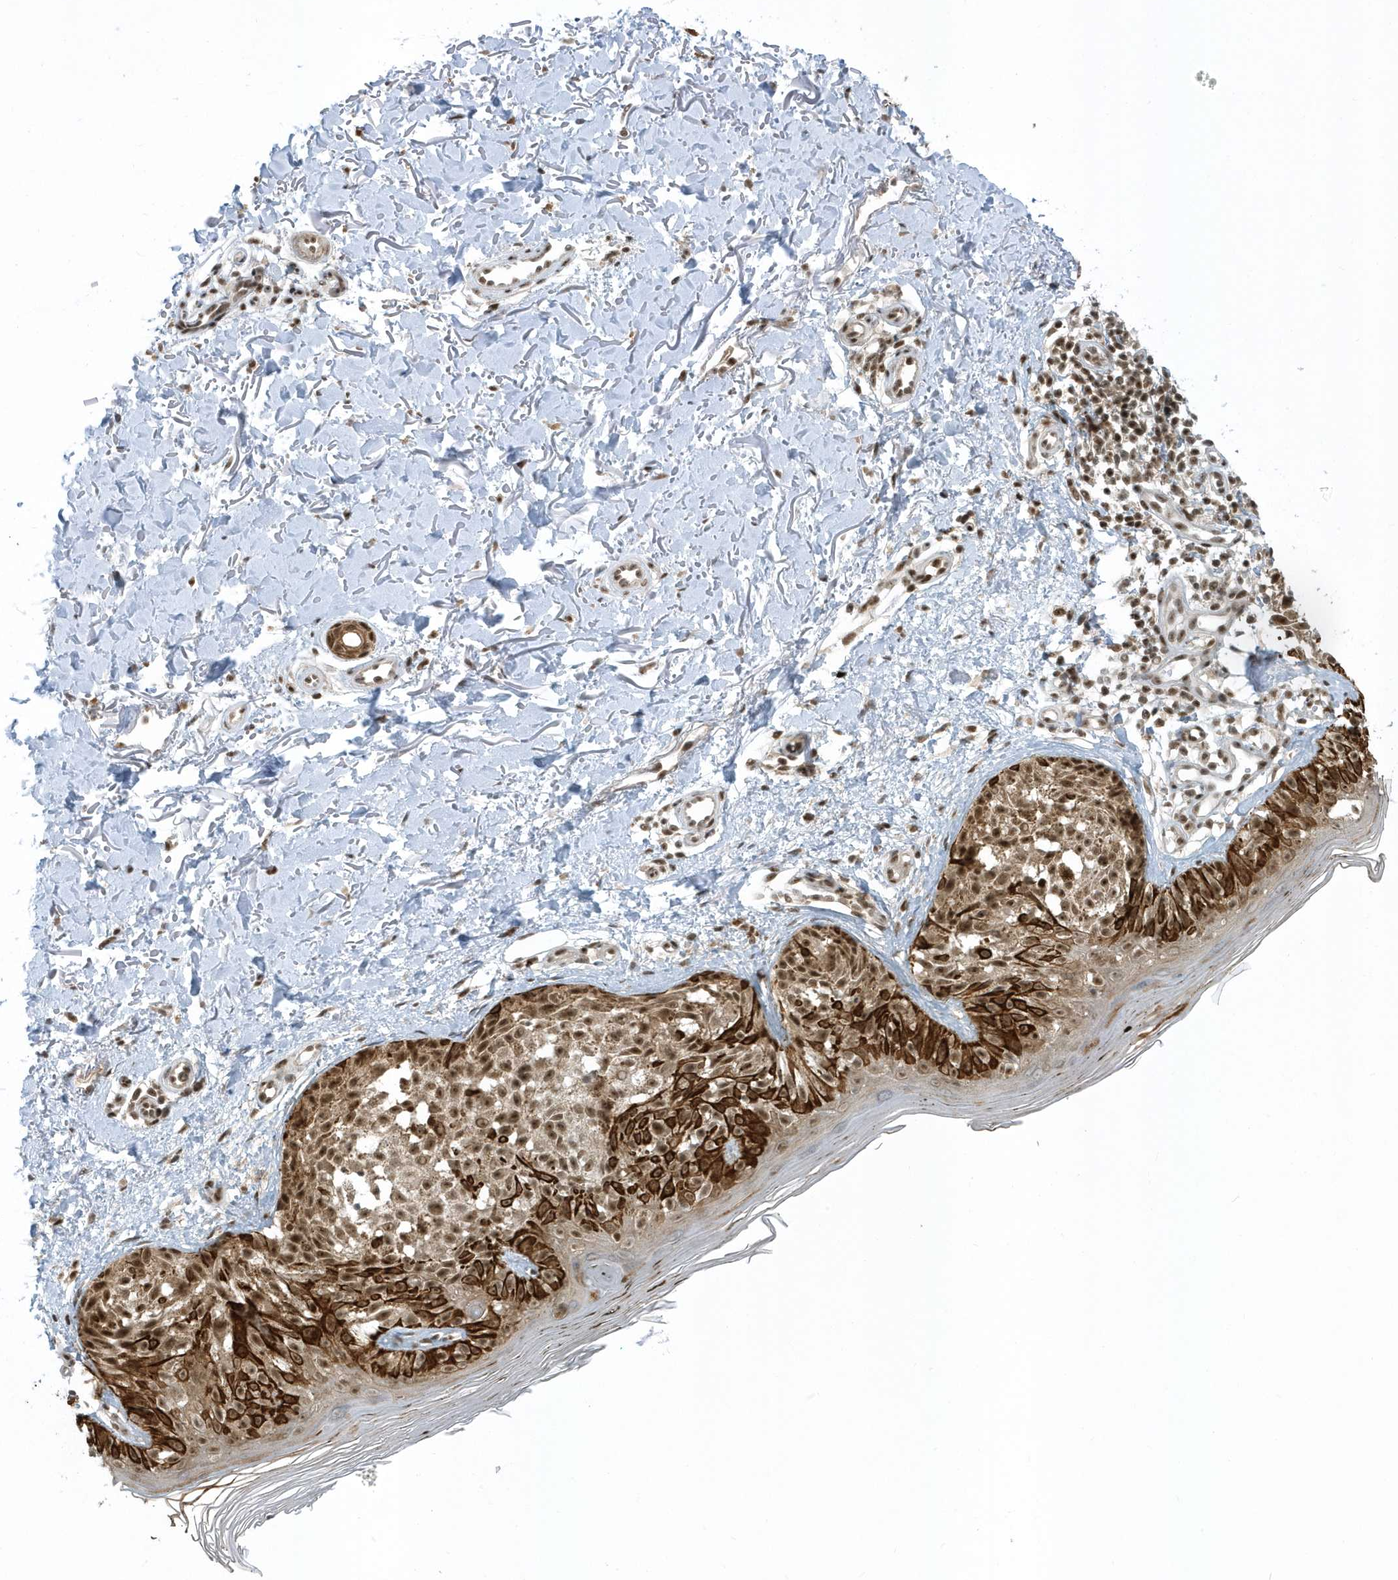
{"staining": {"intensity": "moderate", "quantity": ">75%", "location": "nuclear"}, "tissue": "melanoma", "cell_type": "Tumor cells", "image_type": "cancer", "snomed": [{"axis": "morphology", "description": "Malignant melanoma, NOS"}, {"axis": "topography", "description": "Skin"}], "caption": "A brown stain highlights moderate nuclear expression of a protein in melanoma tumor cells. (IHC, brightfield microscopy, high magnification).", "gene": "ZNF740", "patient": {"sex": "female", "age": 50}}